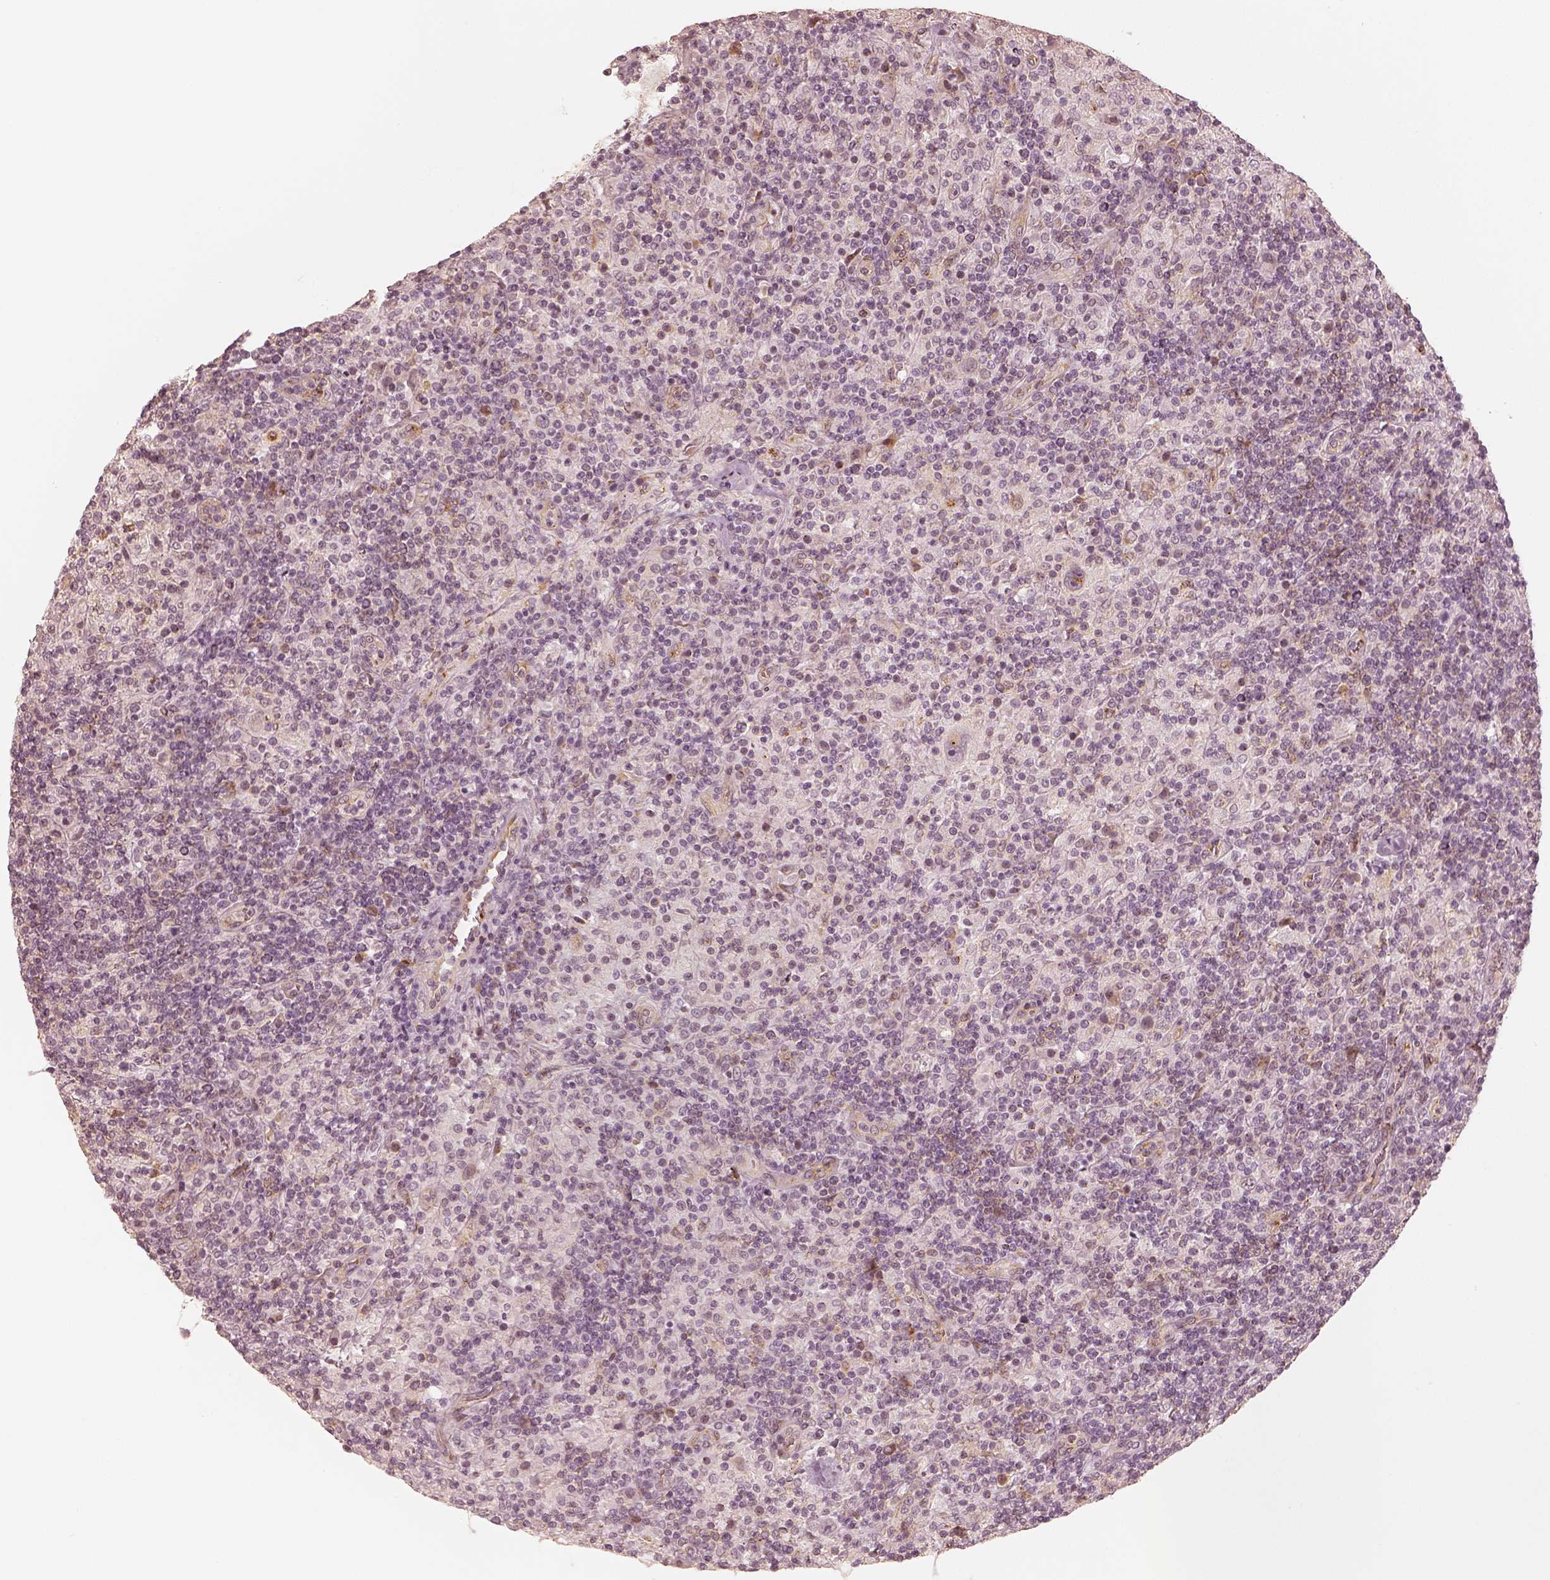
{"staining": {"intensity": "weak", "quantity": "25%-75%", "location": "cytoplasmic/membranous"}, "tissue": "lymphoma", "cell_type": "Tumor cells", "image_type": "cancer", "snomed": [{"axis": "morphology", "description": "Hodgkin's disease, NOS"}, {"axis": "topography", "description": "Lymph node"}], "caption": "Approximately 25%-75% of tumor cells in human Hodgkin's disease demonstrate weak cytoplasmic/membranous protein positivity as visualized by brown immunohistochemical staining.", "gene": "GORASP2", "patient": {"sex": "male", "age": 70}}